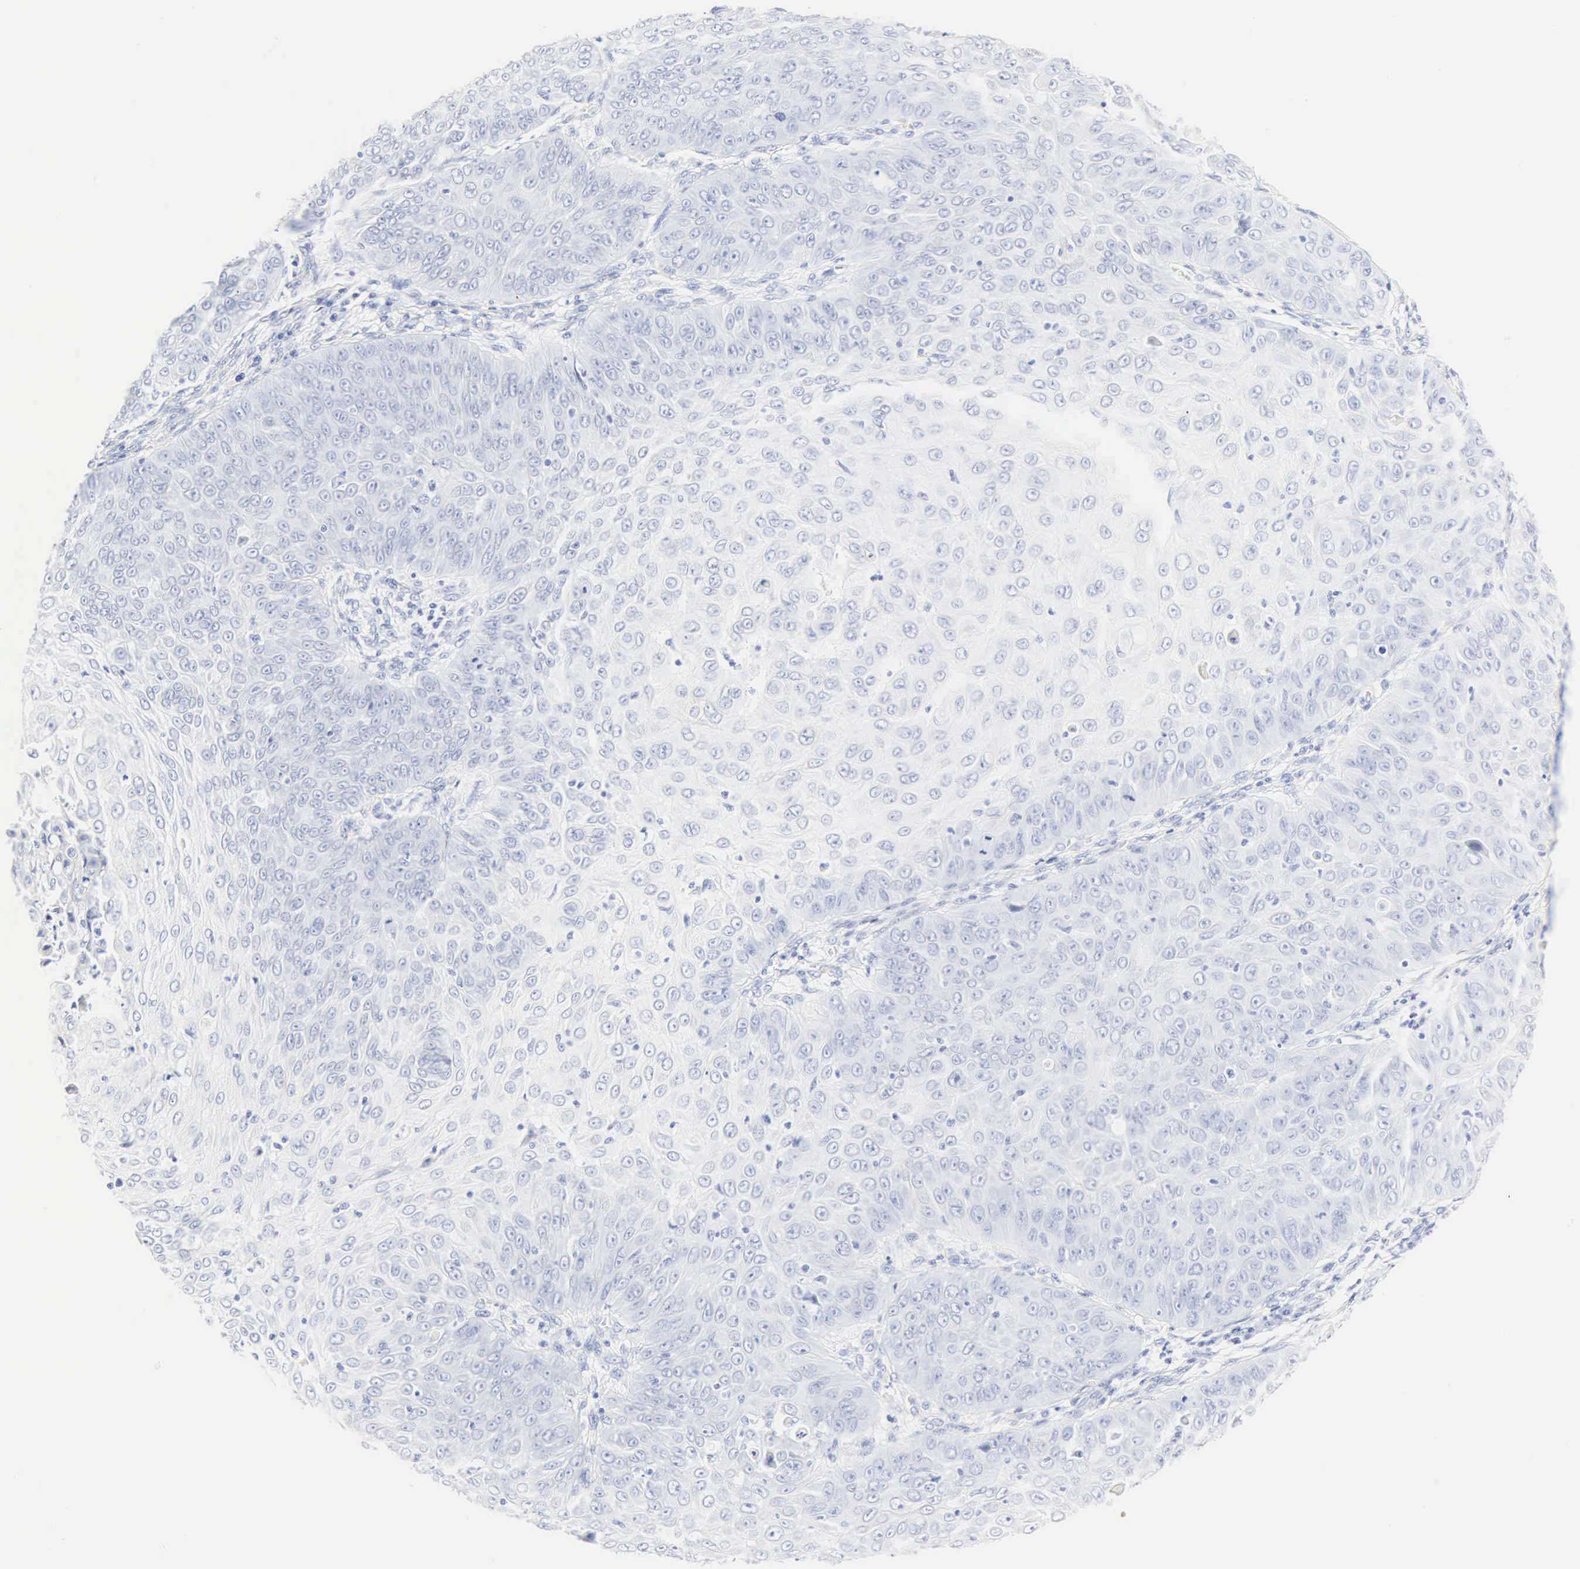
{"staining": {"intensity": "negative", "quantity": "none", "location": "none"}, "tissue": "skin cancer", "cell_type": "Tumor cells", "image_type": "cancer", "snomed": [{"axis": "morphology", "description": "Squamous cell carcinoma, NOS"}, {"axis": "topography", "description": "Skin"}], "caption": "Tumor cells are negative for brown protein staining in skin cancer (squamous cell carcinoma). (DAB (3,3'-diaminobenzidine) IHC, high magnification).", "gene": "CGB3", "patient": {"sex": "male", "age": 82}}